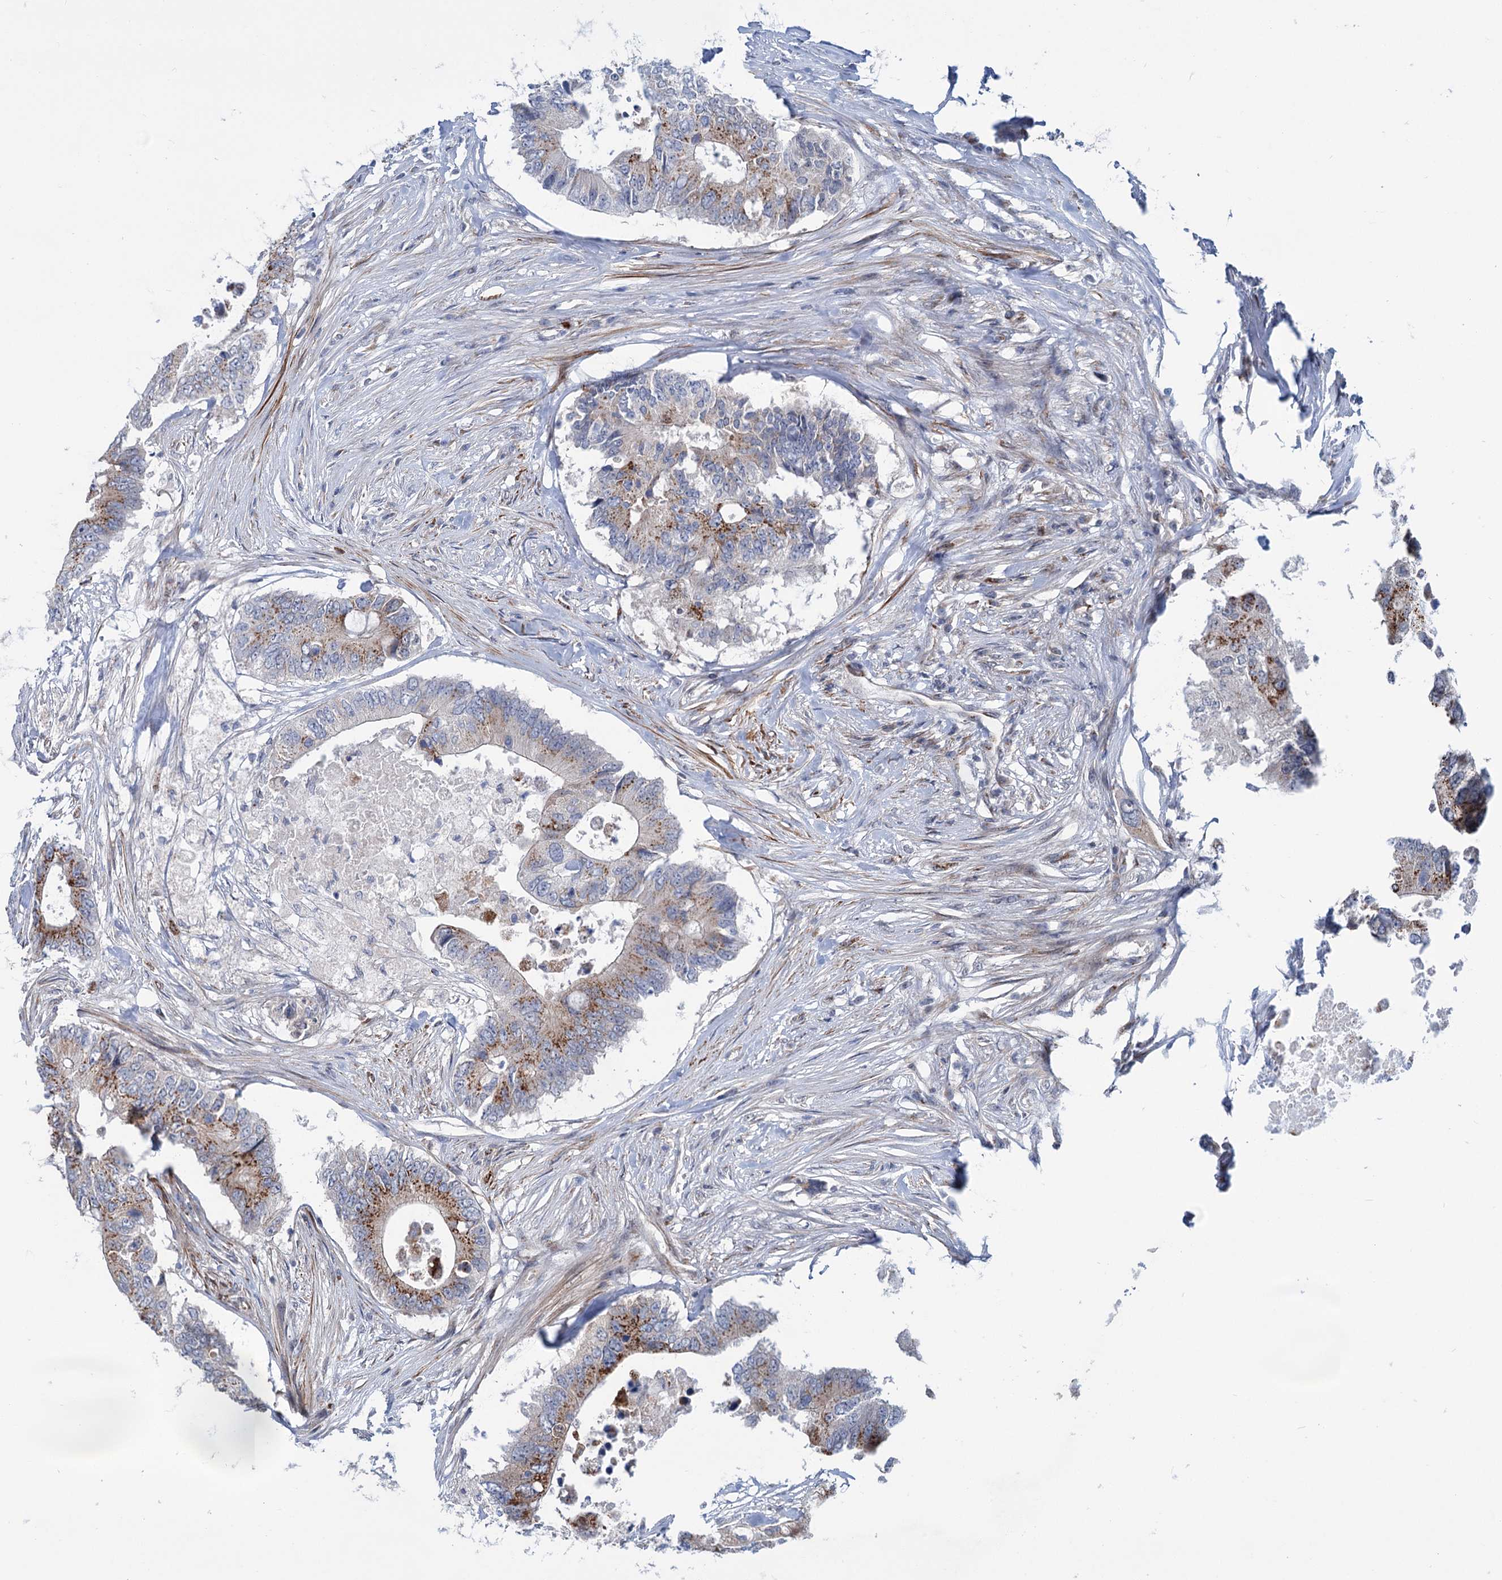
{"staining": {"intensity": "strong", "quantity": "<25%", "location": "cytoplasmic/membranous"}, "tissue": "colorectal cancer", "cell_type": "Tumor cells", "image_type": "cancer", "snomed": [{"axis": "morphology", "description": "Adenocarcinoma, NOS"}, {"axis": "topography", "description": "Colon"}], "caption": "Brown immunohistochemical staining in human colorectal adenocarcinoma reveals strong cytoplasmic/membranous expression in approximately <25% of tumor cells.", "gene": "ELP4", "patient": {"sex": "male", "age": 71}}